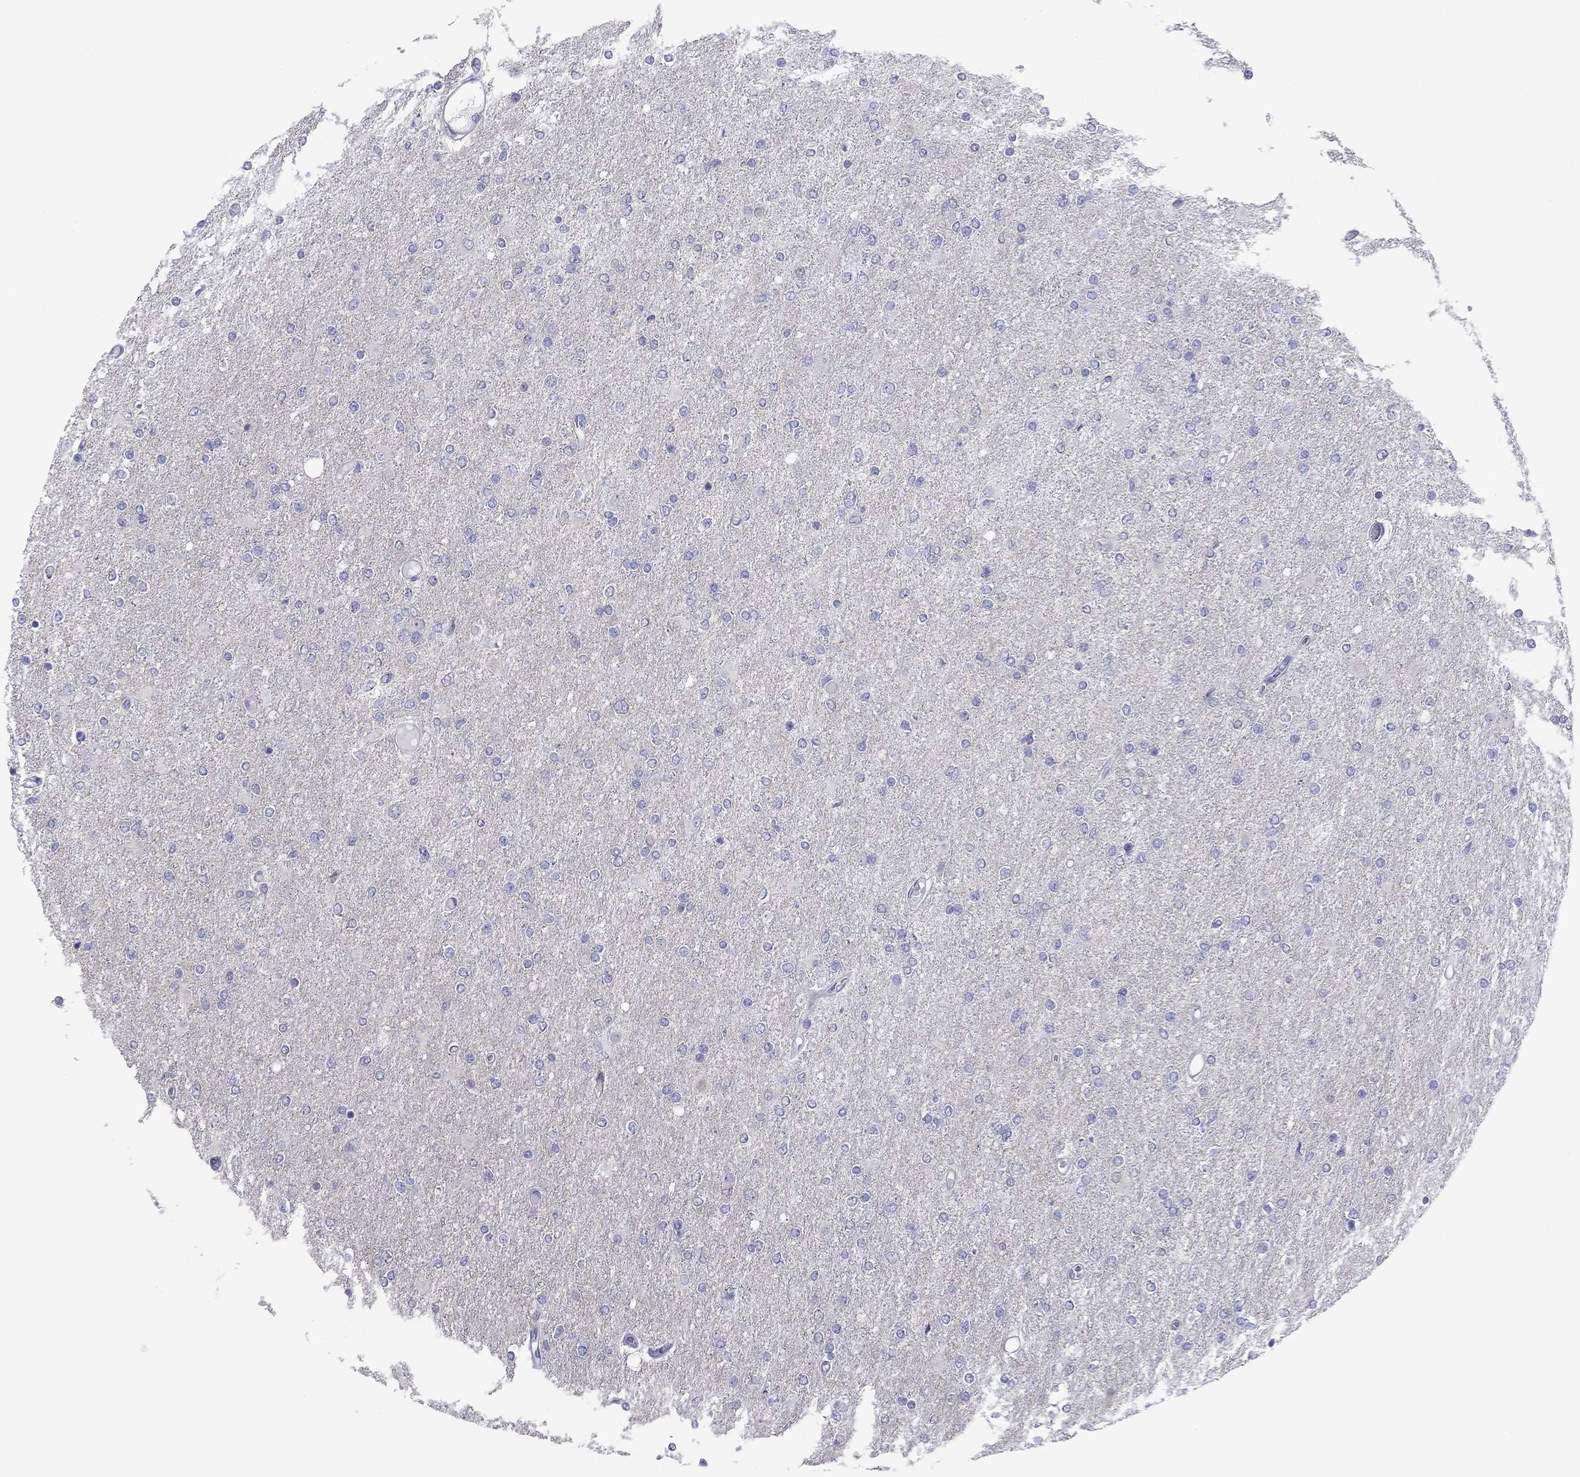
{"staining": {"intensity": "negative", "quantity": "none", "location": "none"}, "tissue": "glioma", "cell_type": "Tumor cells", "image_type": "cancer", "snomed": [{"axis": "morphology", "description": "Glioma, malignant, High grade"}, {"axis": "topography", "description": "Cerebral cortex"}], "caption": "High power microscopy micrograph of an immunohistochemistry histopathology image of glioma, revealing no significant positivity in tumor cells.", "gene": "GRK7", "patient": {"sex": "male", "age": 70}}